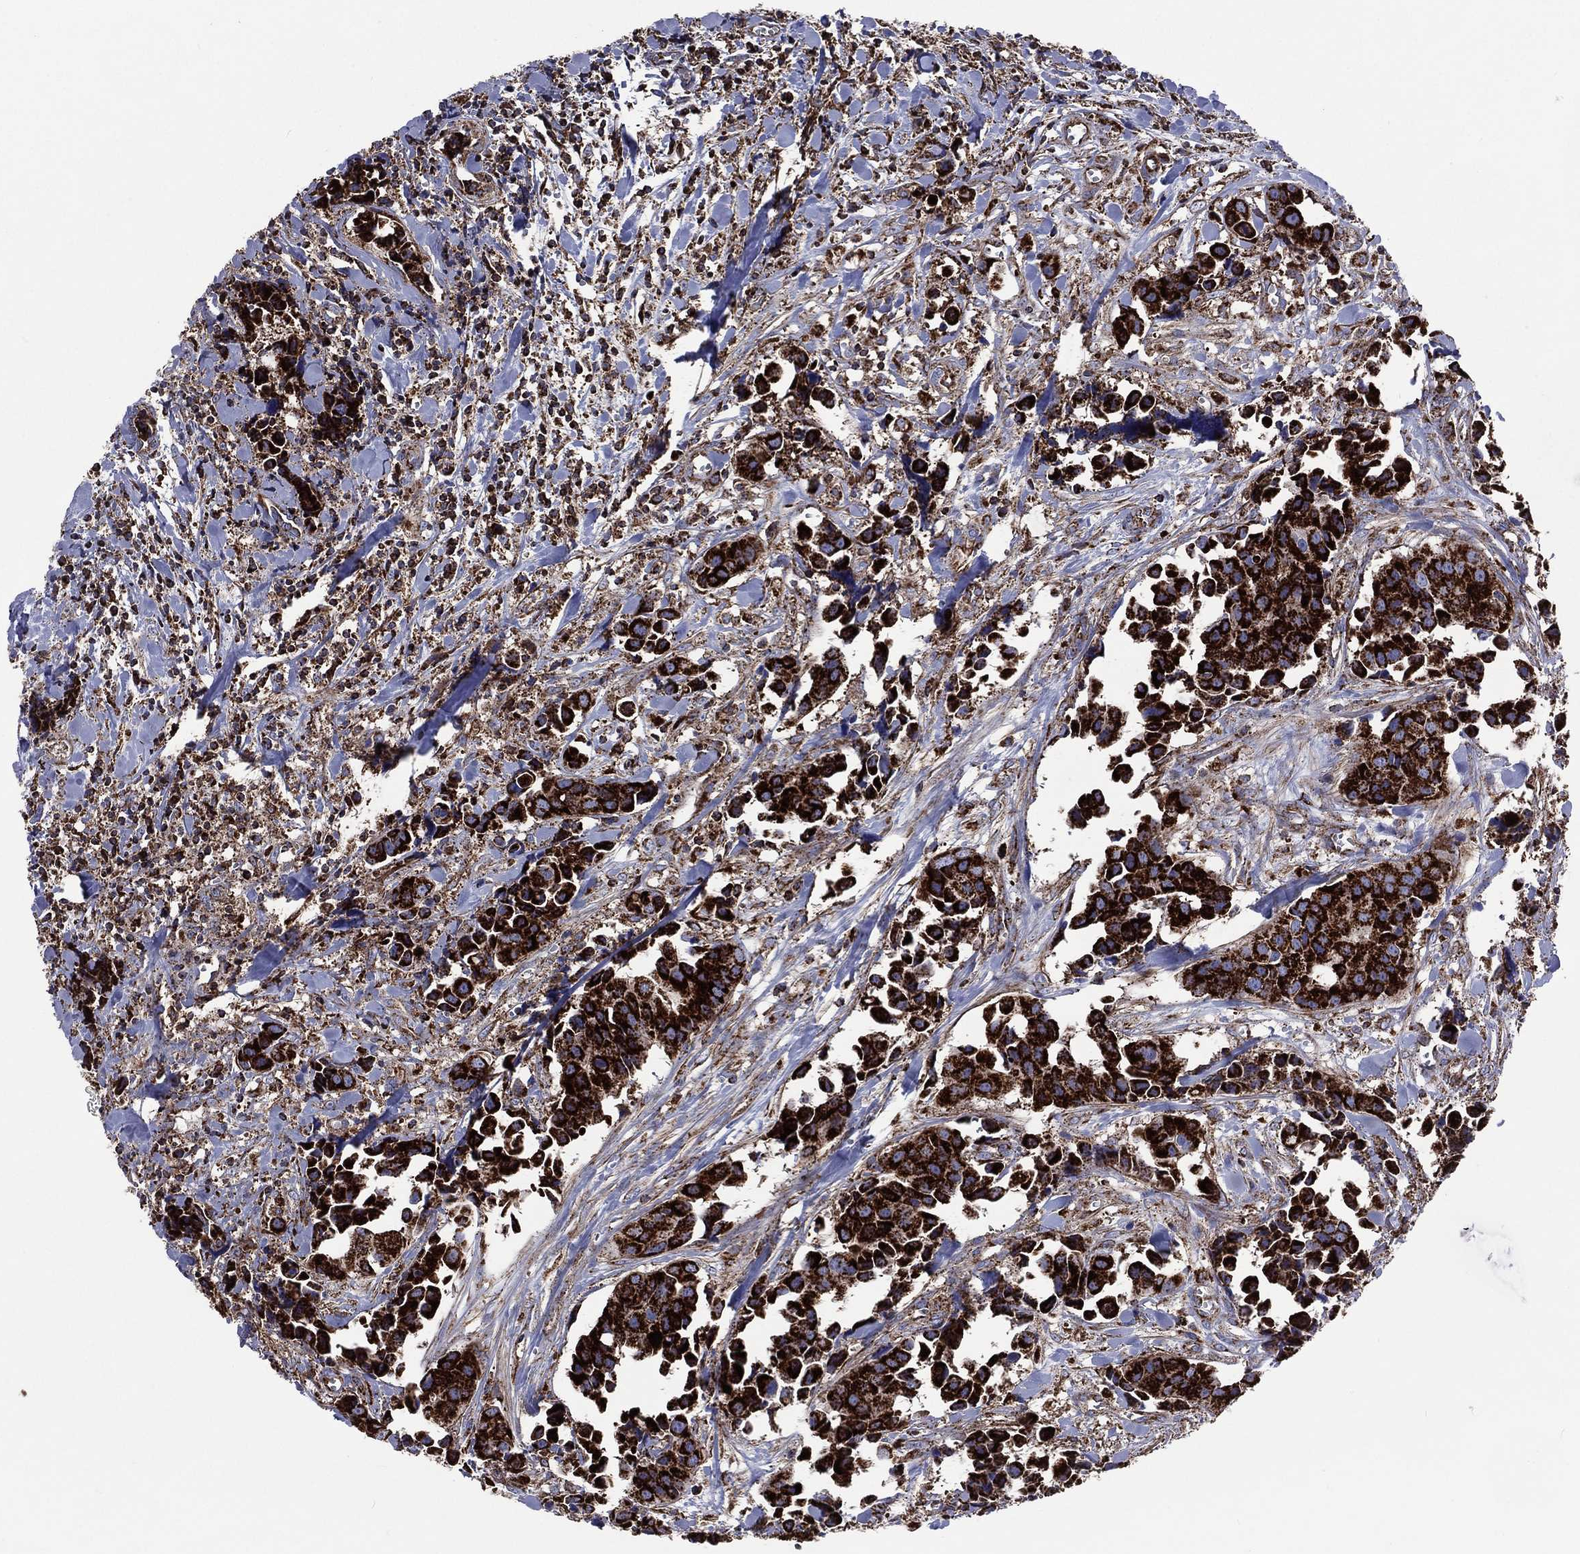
{"staining": {"intensity": "strong", "quantity": ">75%", "location": "cytoplasmic/membranous"}, "tissue": "head and neck cancer", "cell_type": "Tumor cells", "image_type": "cancer", "snomed": [{"axis": "morphology", "description": "Adenocarcinoma, NOS"}, {"axis": "topography", "description": "Head-Neck"}], "caption": "Adenocarcinoma (head and neck) was stained to show a protein in brown. There is high levels of strong cytoplasmic/membranous positivity in approximately >75% of tumor cells.", "gene": "ANKRD37", "patient": {"sex": "male", "age": 76}}